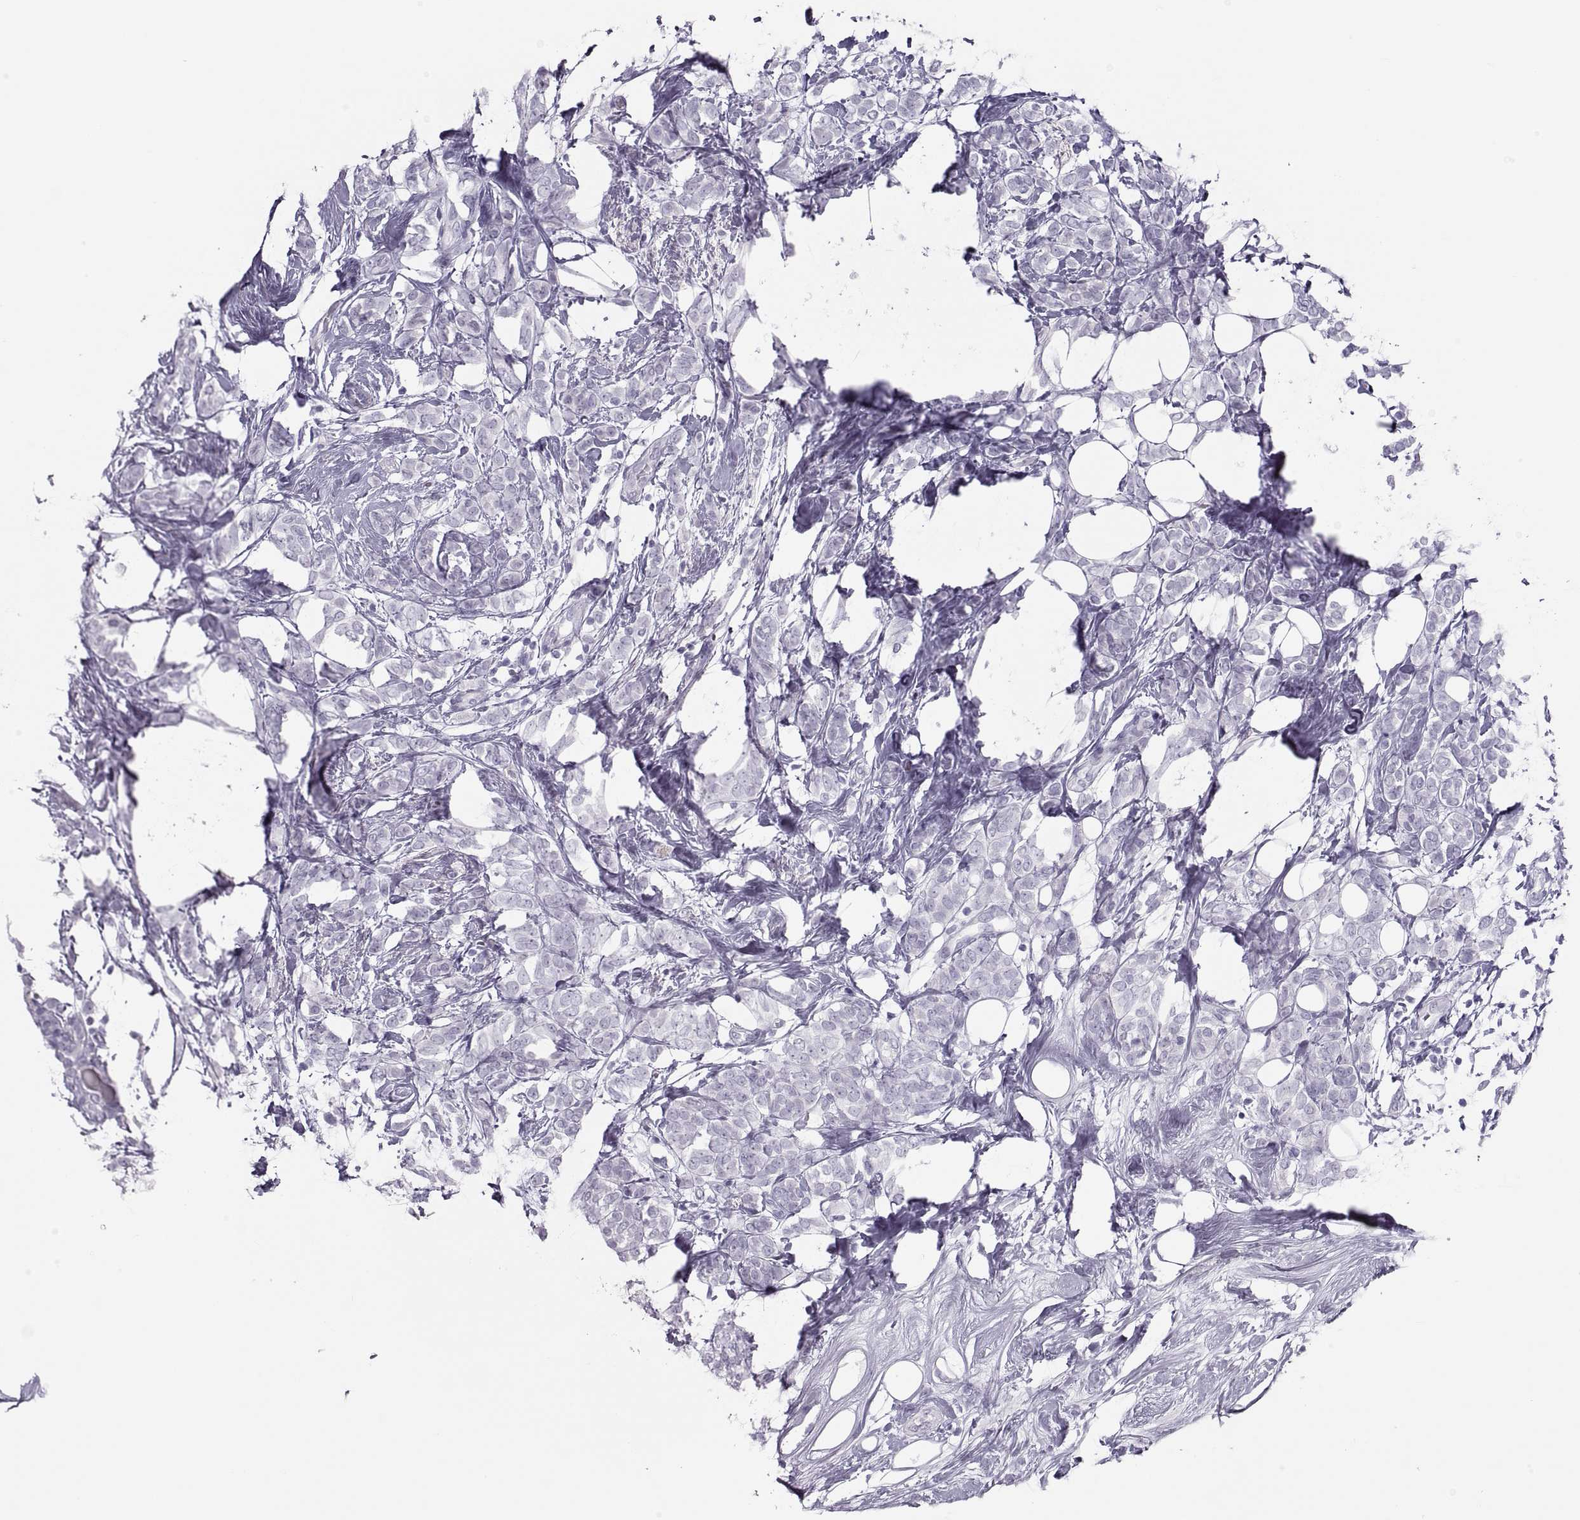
{"staining": {"intensity": "negative", "quantity": "none", "location": "none"}, "tissue": "breast cancer", "cell_type": "Tumor cells", "image_type": "cancer", "snomed": [{"axis": "morphology", "description": "Lobular carcinoma"}, {"axis": "topography", "description": "Breast"}], "caption": "The immunohistochemistry (IHC) histopathology image has no significant expression in tumor cells of breast lobular carcinoma tissue.", "gene": "SEMG1", "patient": {"sex": "female", "age": 49}}